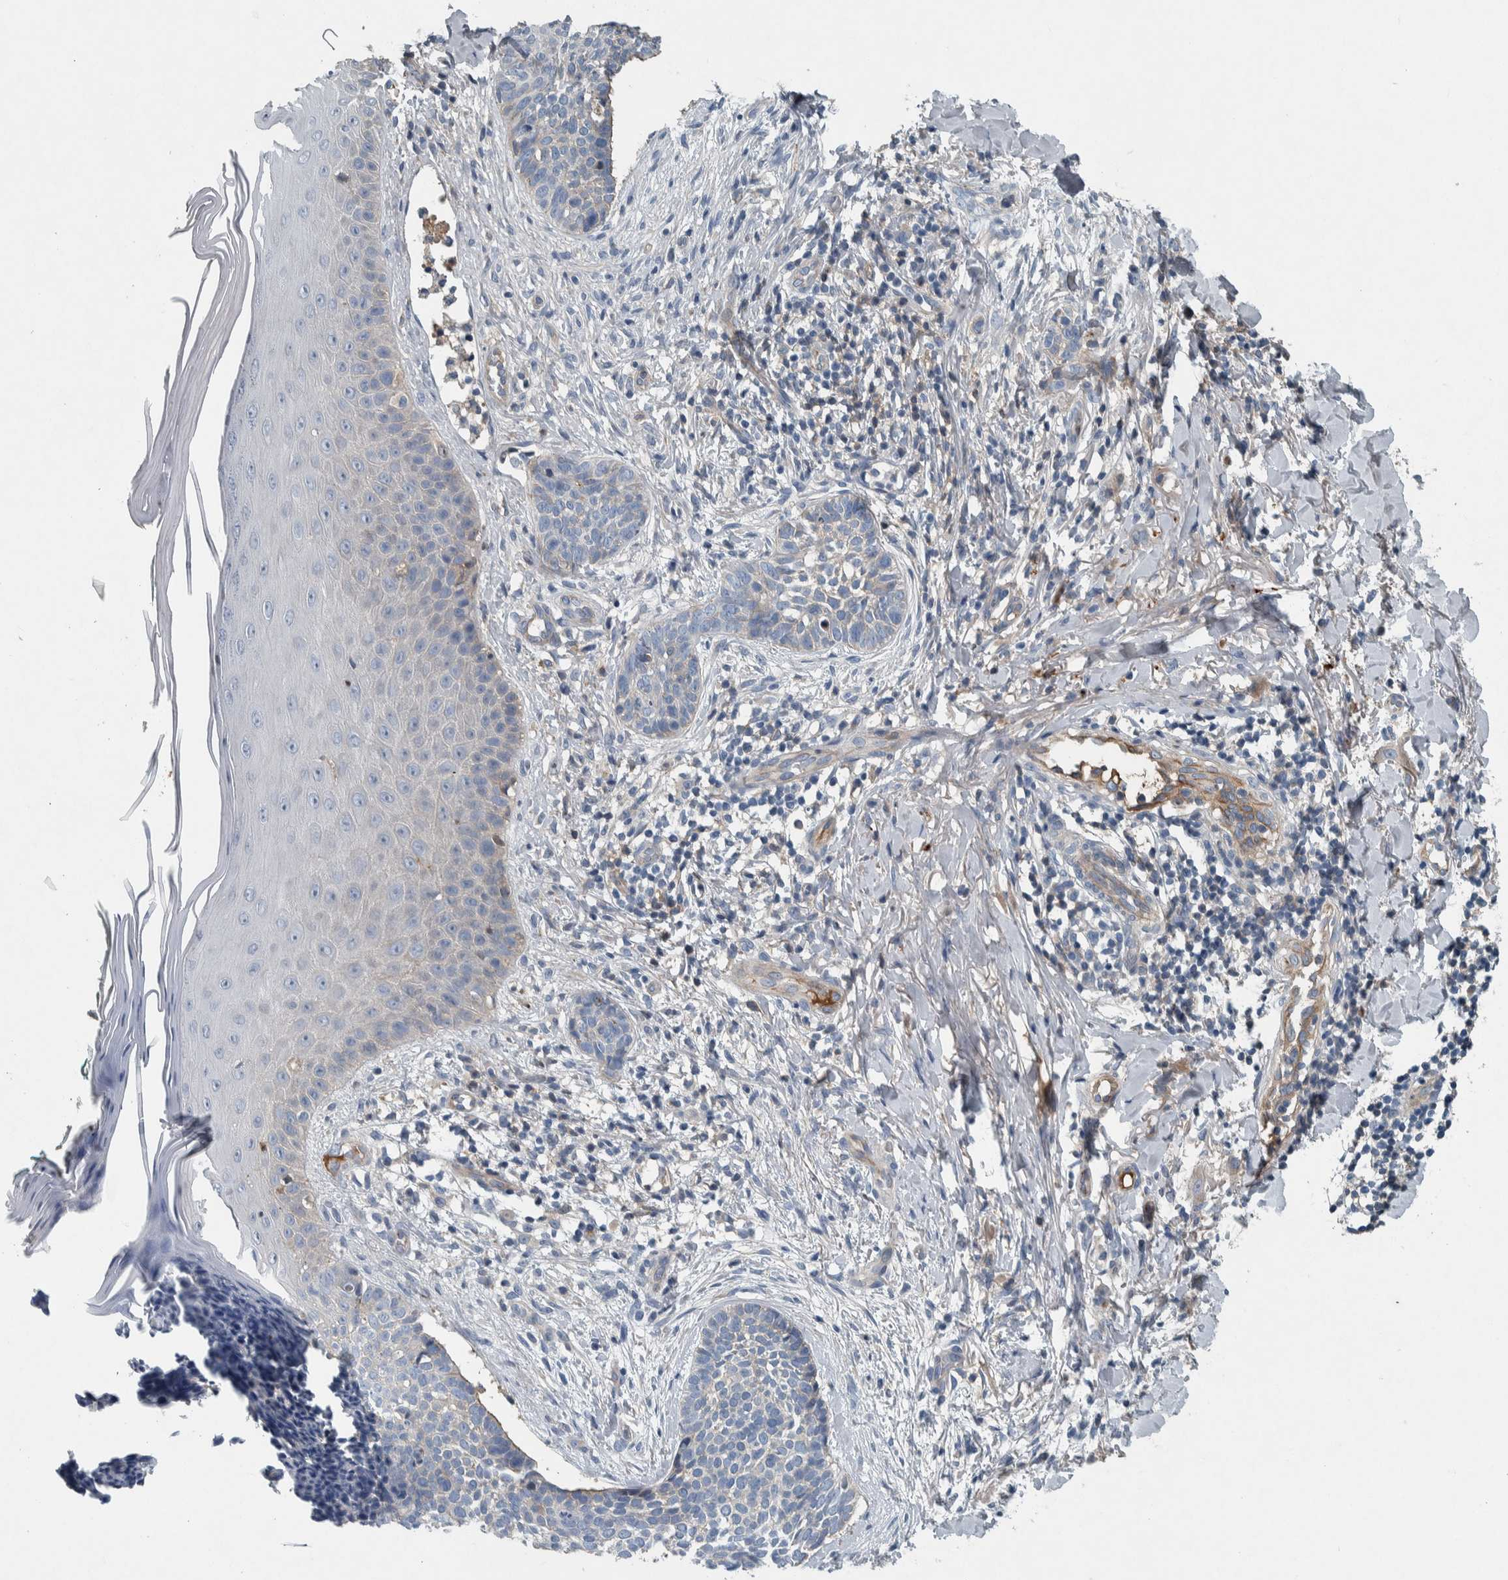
{"staining": {"intensity": "negative", "quantity": "none", "location": "none"}, "tissue": "skin cancer", "cell_type": "Tumor cells", "image_type": "cancer", "snomed": [{"axis": "morphology", "description": "Normal tissue, NOS"}, {"axis": "morphology", "description": "Basal cell carcinoma"}, {"axis": "topography", "description": "Skin"}], "caption": "Human skin cancer (basal cell carcinoma) stained for a protein using immunohistochemistry shows no expression in tumor cells.", "gene": "SERPINC1", "patient": {"sex": "male", "age": 67}}